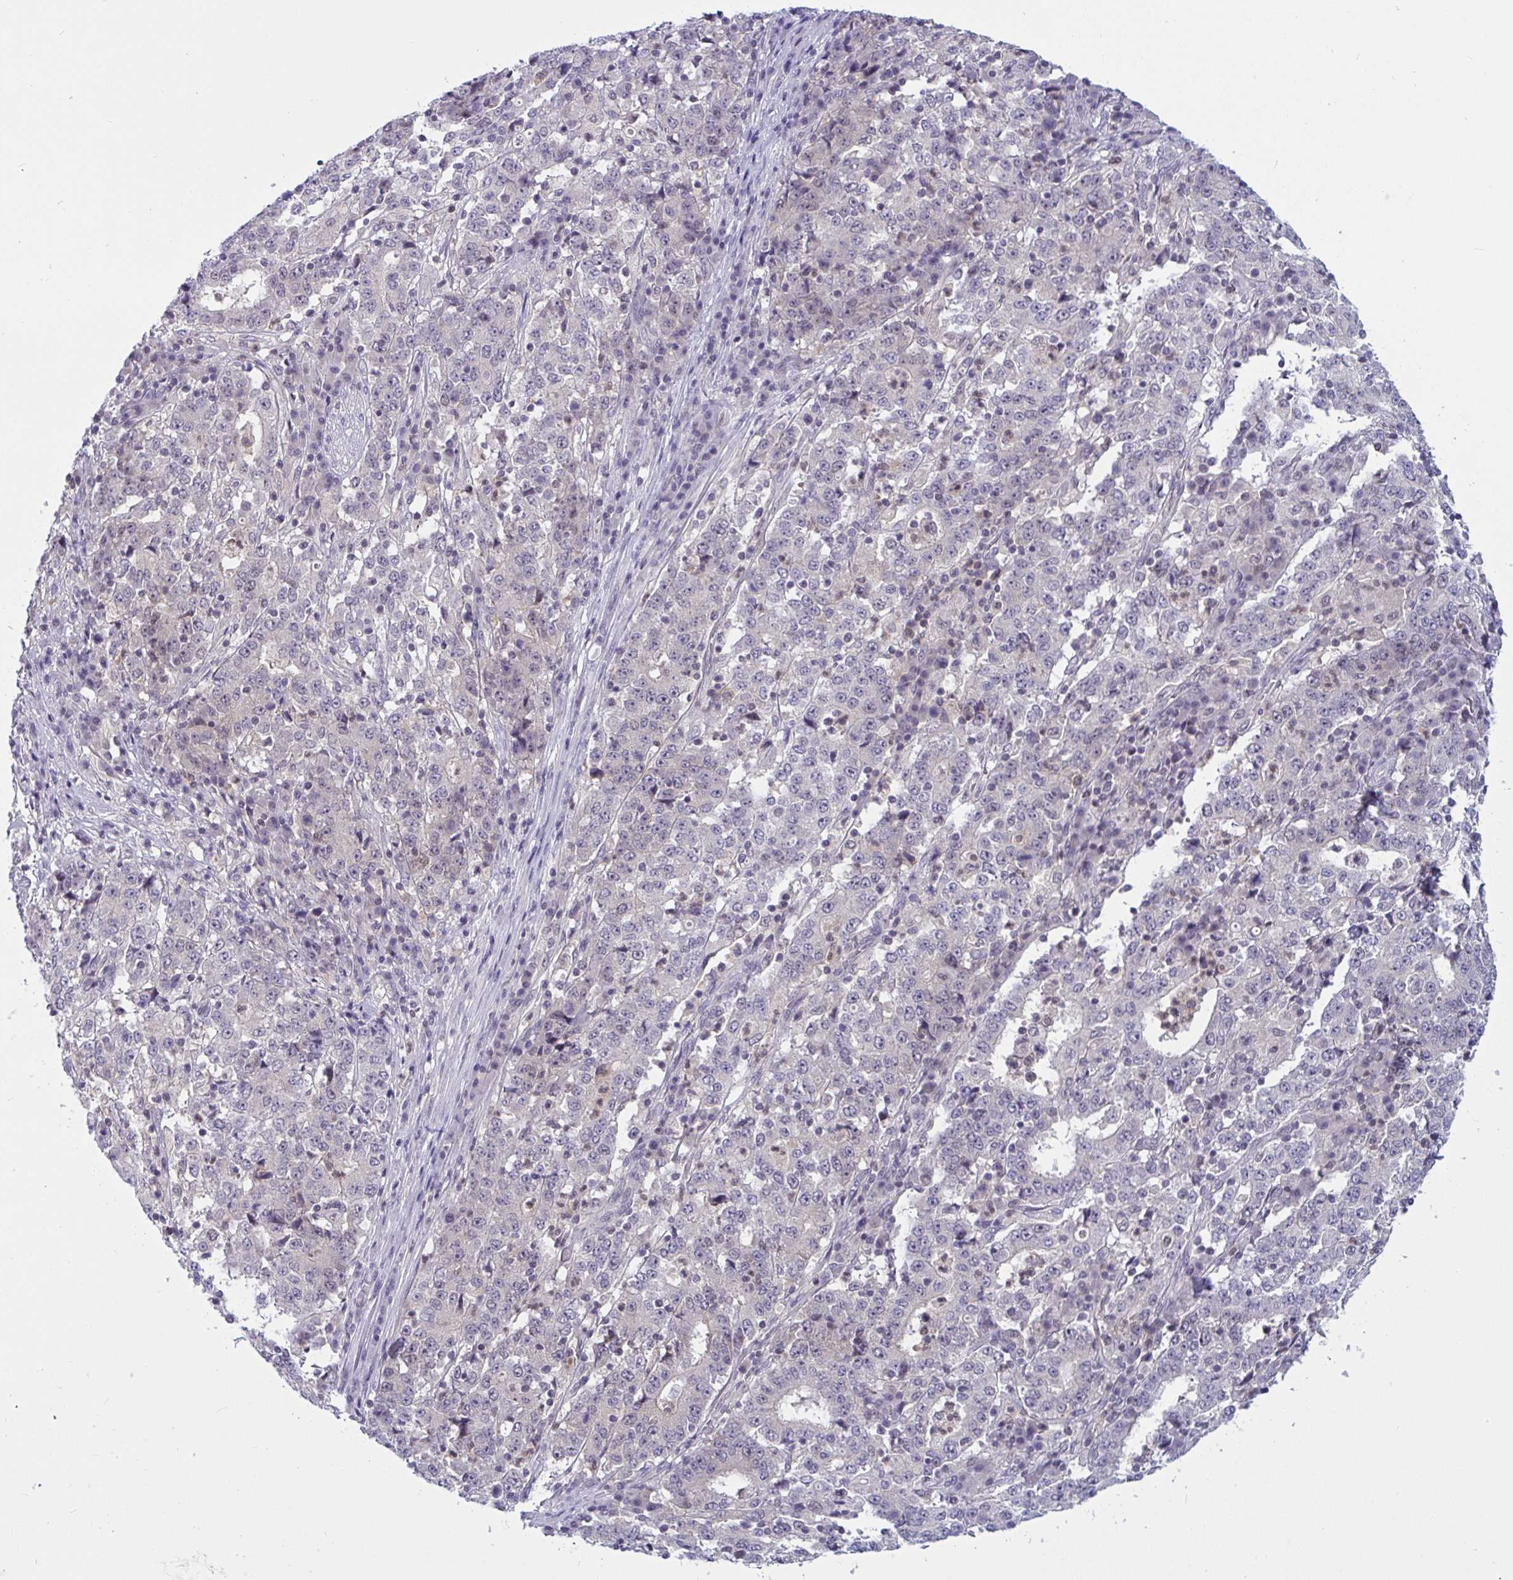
{"staining": {"intensity": "negative", "quantity": "none", "location": "none"}, "tissue": "stomach cancer", "cell_type": "Tumor cells", "image_type": "cancer", "snomed": [{"axis": "morphology", "description": "Adenocarcinoma, NOS"}, {"axis": "topography", "description": "Stomach"}], "caption": "Tumor cells are negative for brown protein staining in adenocarcinoma (stomach).", "gene": "TSN", "patient": {"sex": "male", "age": 59}}